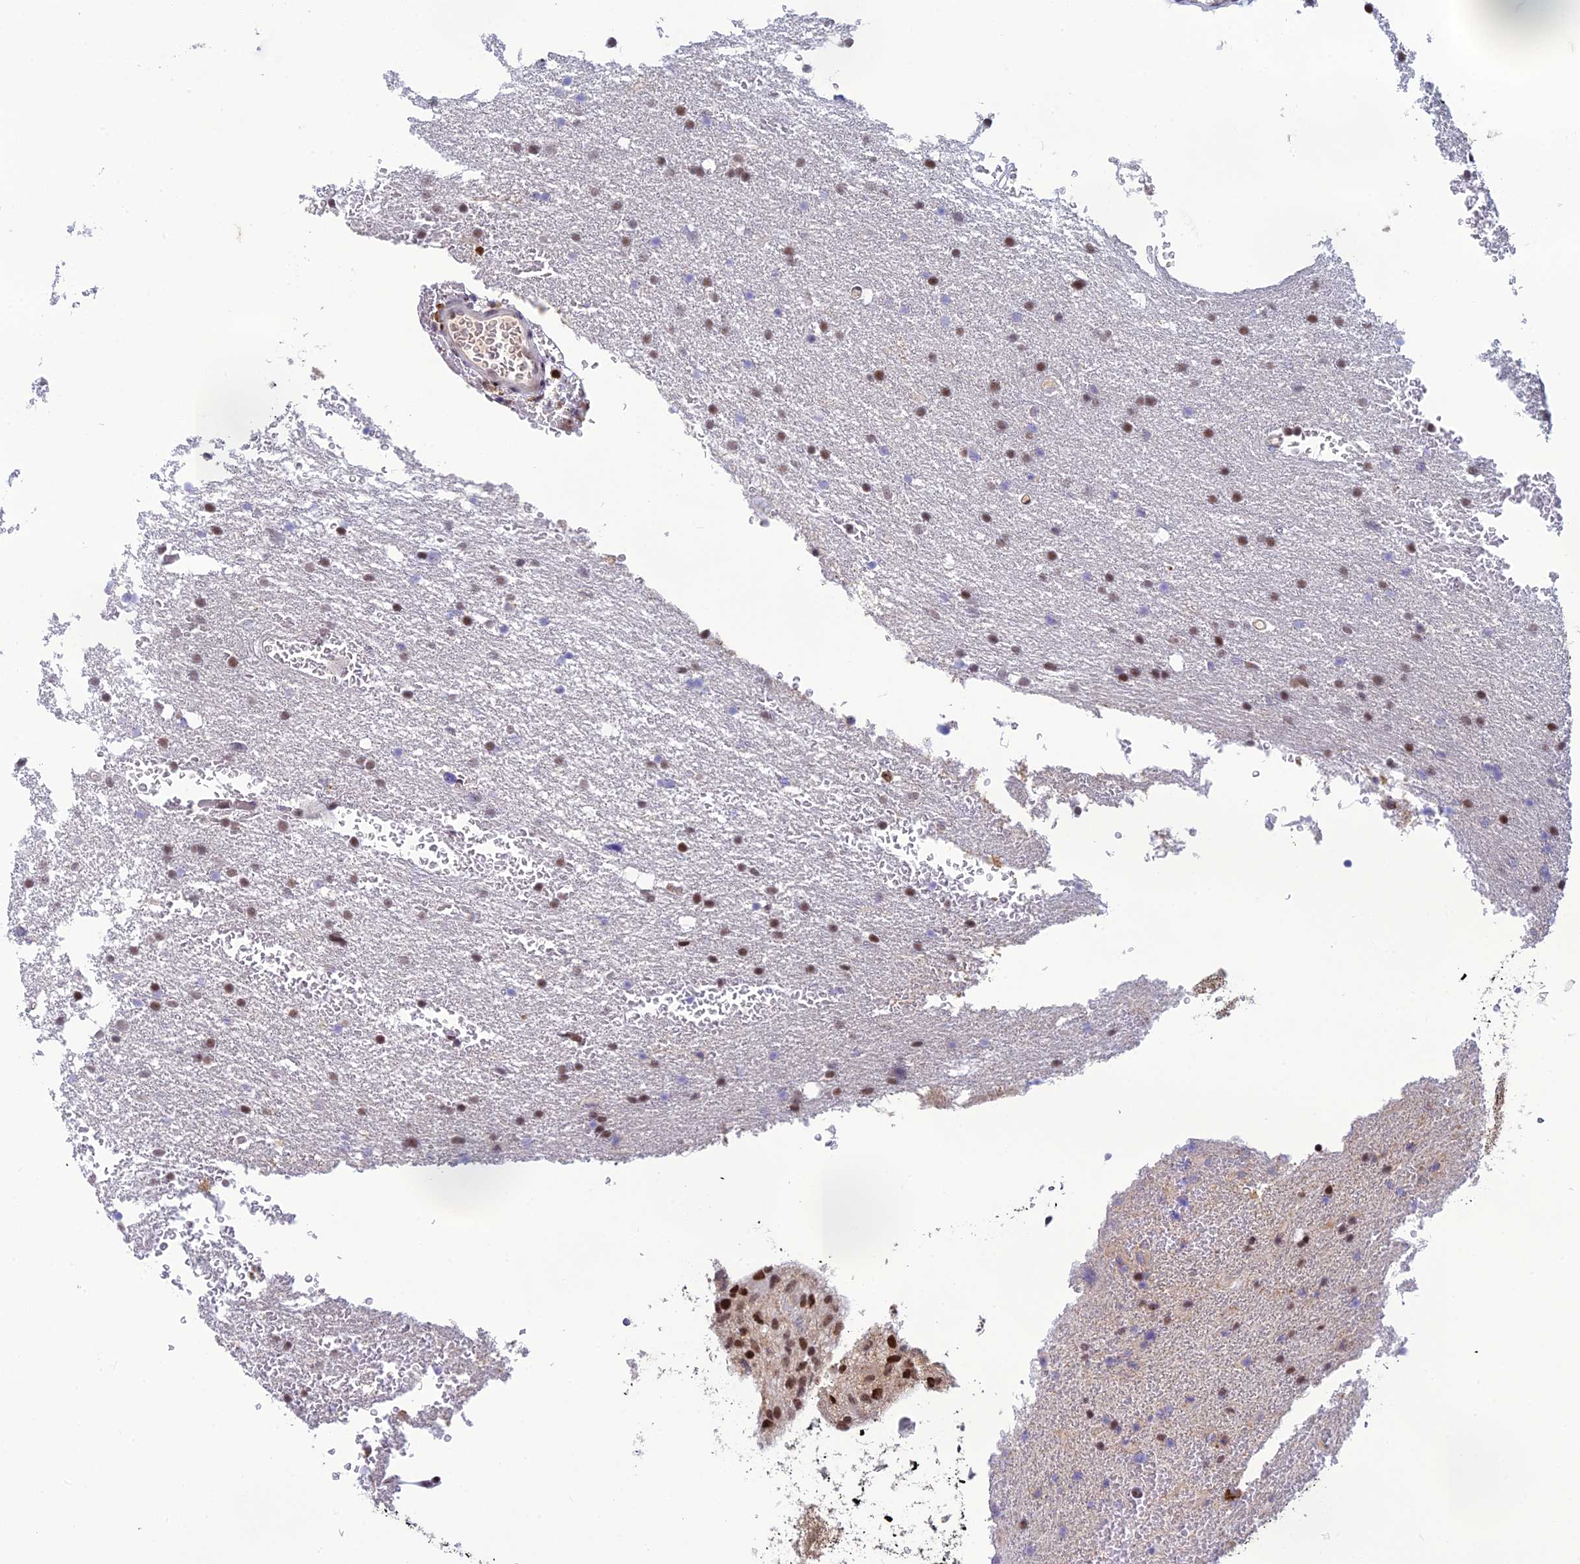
{"staining": {"intensity": "moderate", "quantity": "25%-75%", "location": "nuclear"}, "tissue": "glioma", "cell_type": "Tumor cells", "image_type": "cancer", "snomed": [{"axis": "morphology", "description": "Glioma, malignant, High grade"}, {"axis": "topography", "description": "Cerebral cortex"}], "caption": "Immunohistochemistry (IHC) of malignant glioma (high-grade) displays medium levels of moderate nuclear positivity in approximately 25%-75% of tumor cells.", "gene": "RANBP3", "patient": {"sex": "female", "age": 36}}